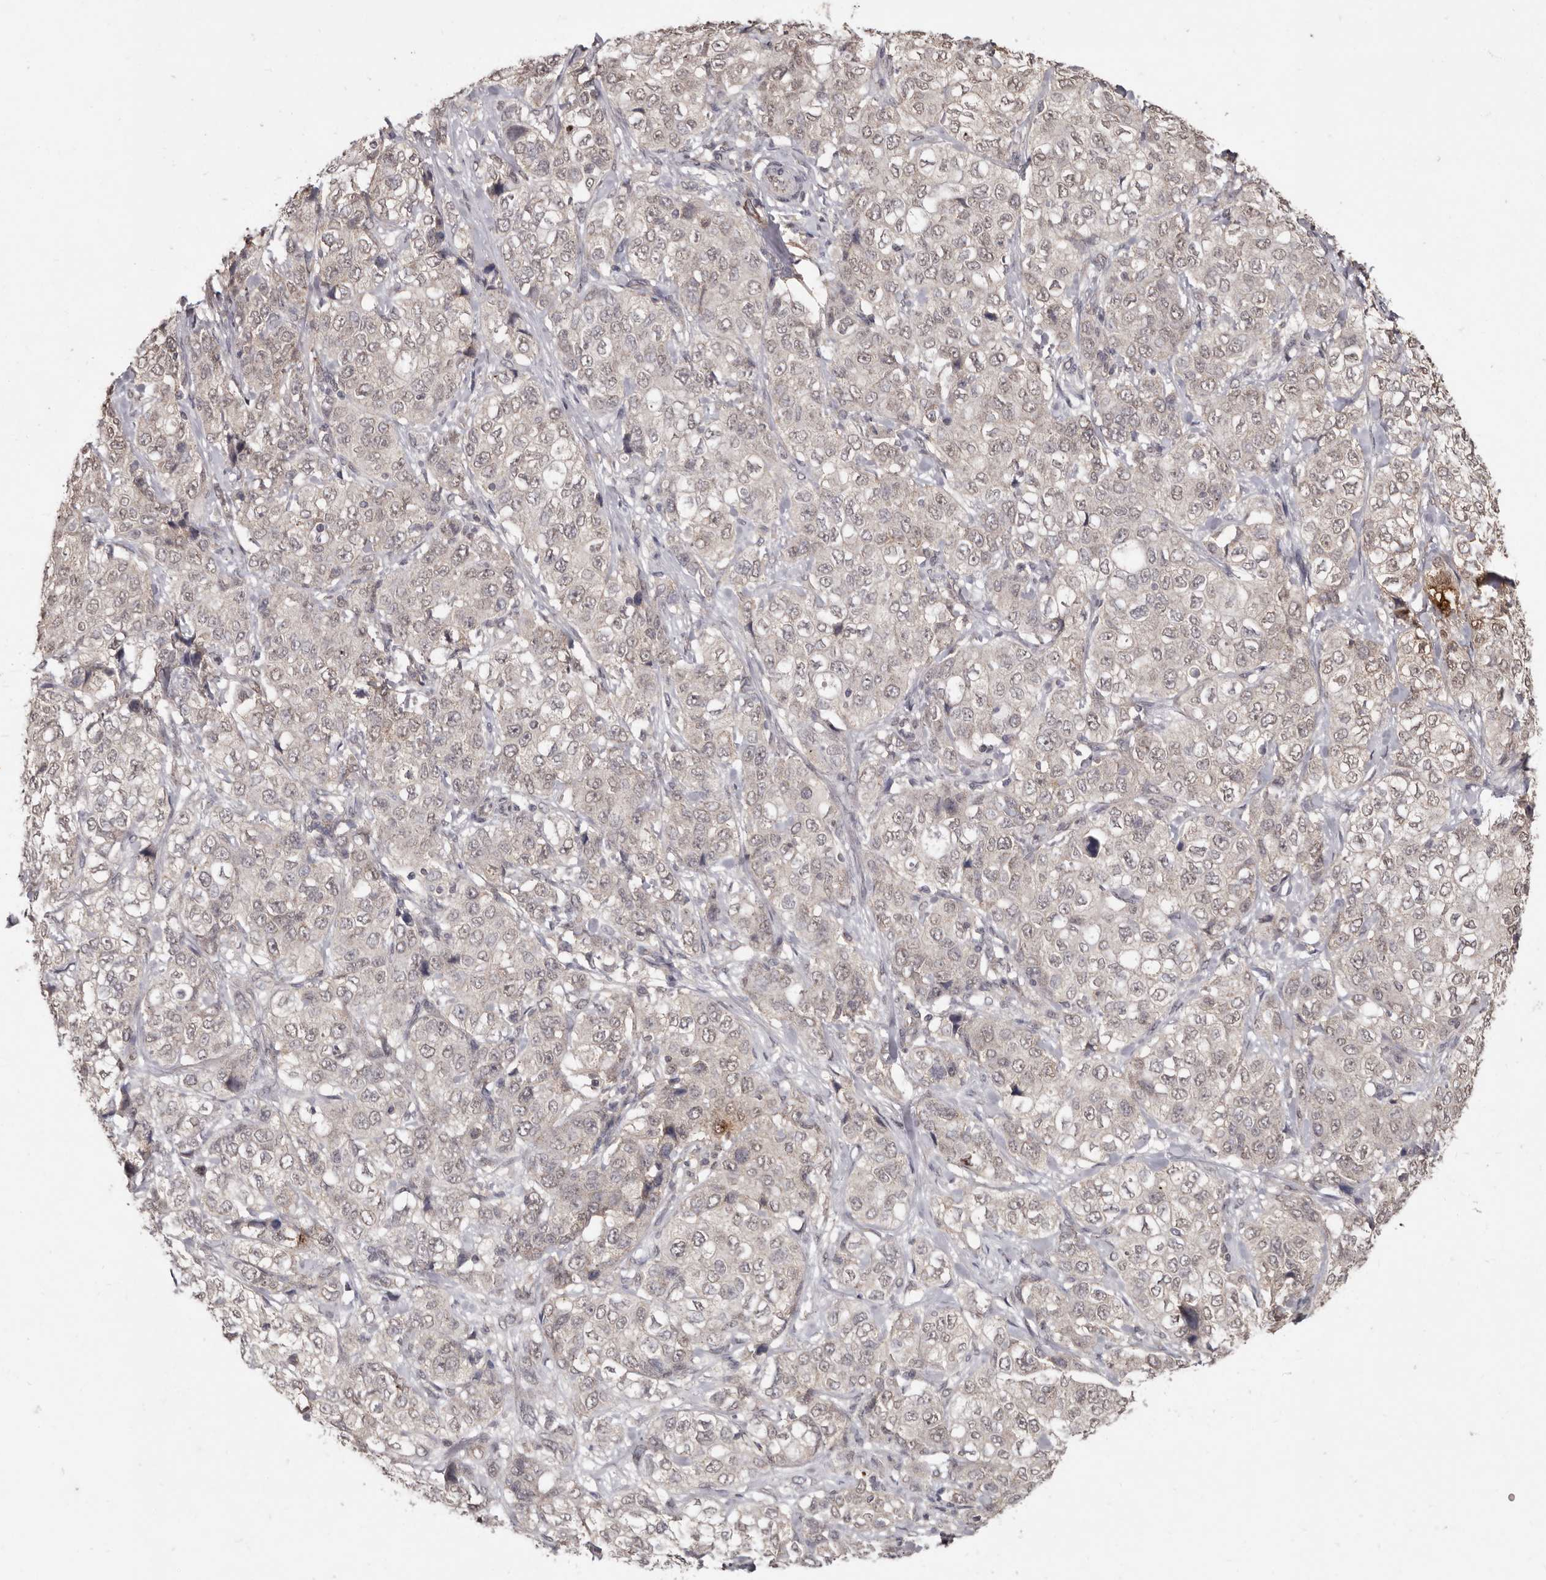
{"staining": {"intensity": "weak", "quantity": ">75%", "location": "nuclear"}, "tissue": "stomach cancer", "cell_type": "Tumor cells", "image_type": "cancer", "snomed": [{"axis": "morphology", "description": "Adenocarcinoma, NOS"}, {"axis": "topography", "description": "Stomach"}], "caption": "Immunohistochemical staining of stomach adenocarcinoma exhibits low levels of weak nuclear protein positivity in approximately >75% of tumor cells.", "gene": "LINGO2", "patient": {"sex": "male", "age": 48}}